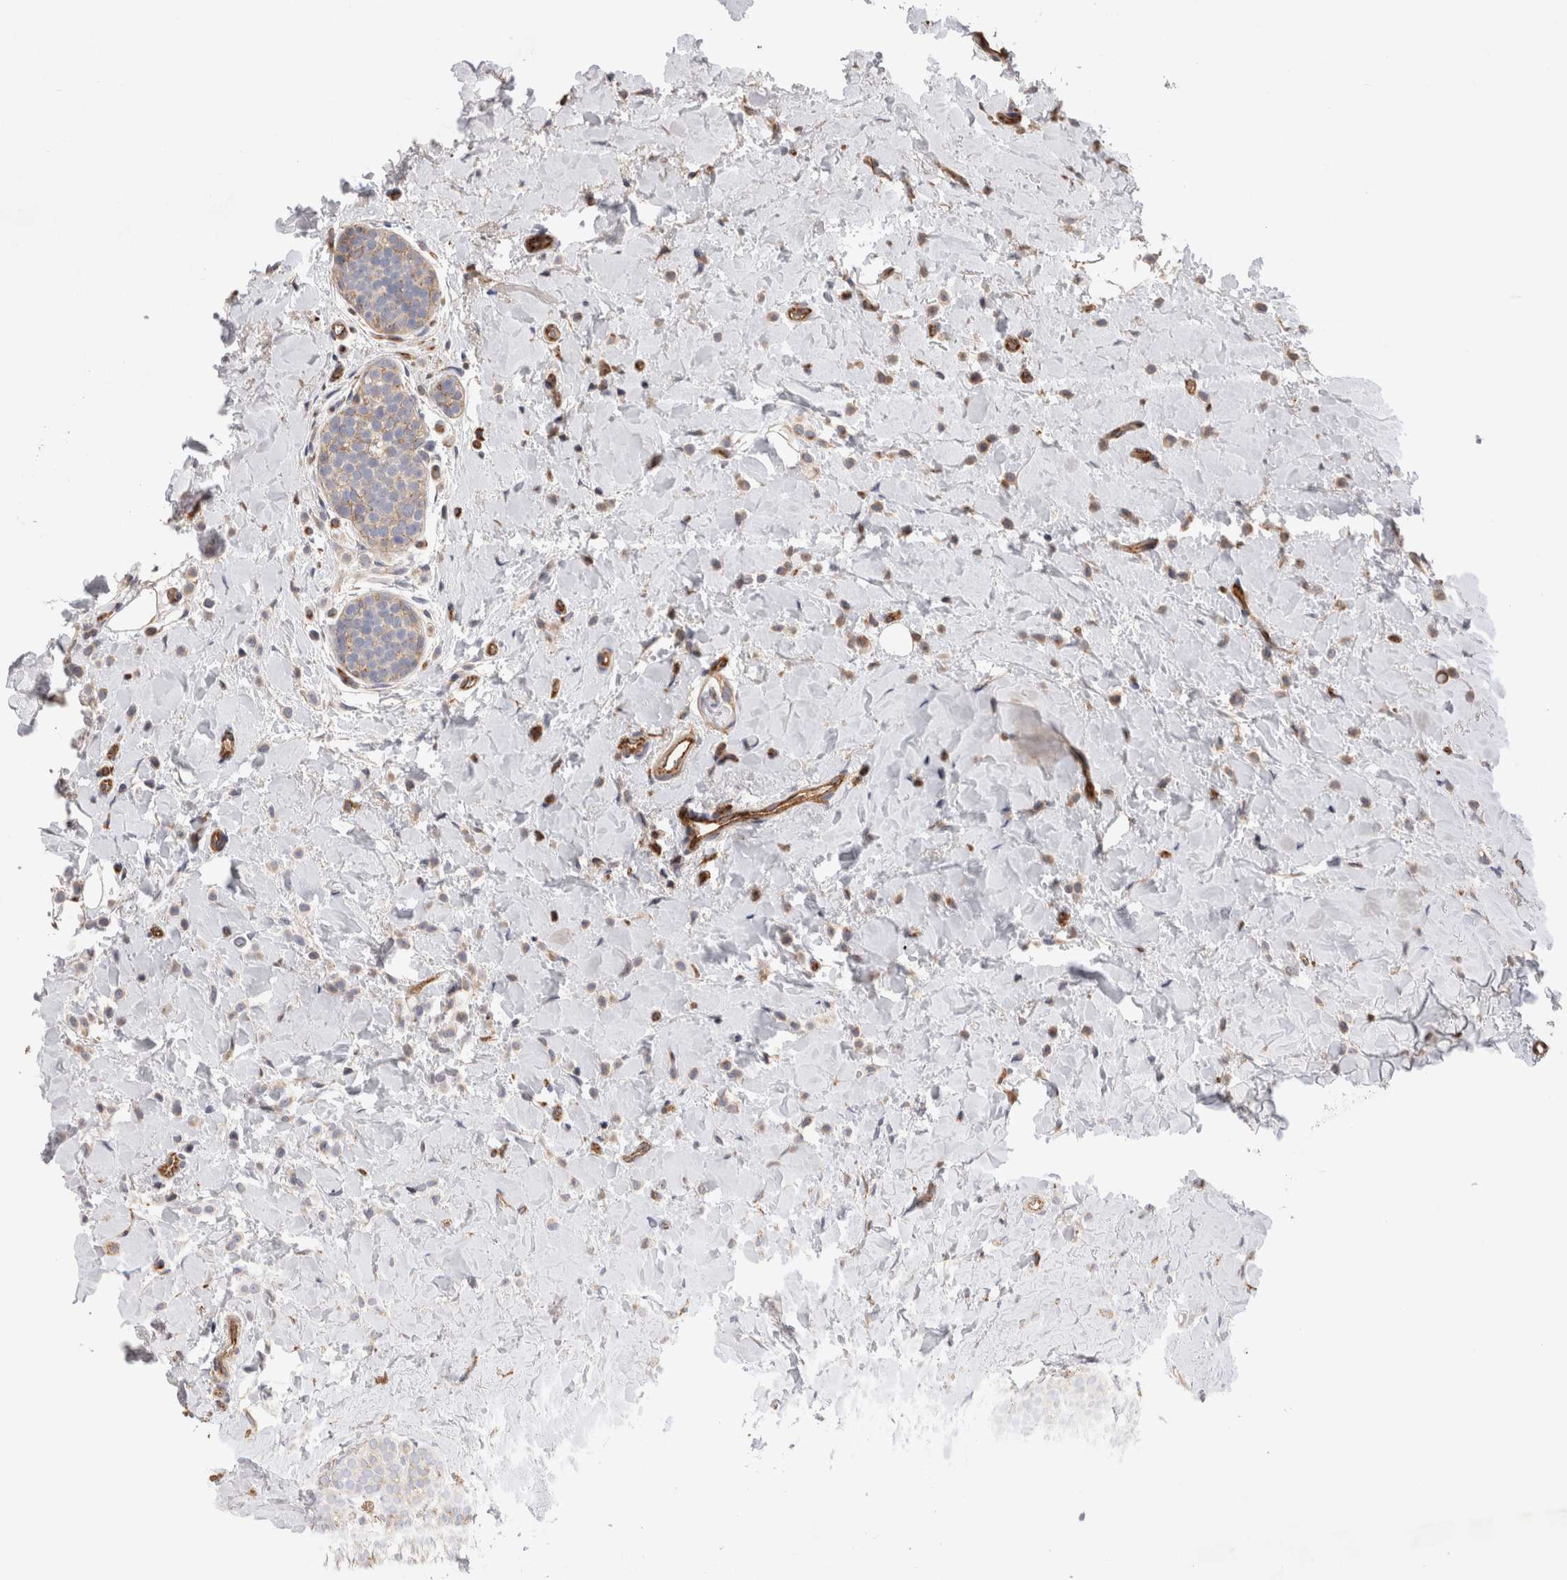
{"staining": {"intensity": "weak", "quantity": ">75%", "location": "cytoplasmic/membranous"}, "tissue": "breast cancer", "cell_type": "Tumor cells", "image_type": "cancer", "snomed": [{"axis": "morphology", "description": "Normal tissue, NOS"}, {"axis": "morphology", "description": "Lobular carcinoma"}, {"axis": "topography", "description": "Breast"}], "caption": "A low amount of weak cytoplasmic/membranous positivity is present in about >75% of tumor cells in breast lobular carcinoma tissue. (DAB (3,3'-diaminobenzidine) IHC, brown staining for protein, blue staining for nuclei).", "gene": "BNIP2", "patient": {"sex": "female", "age": 50}}